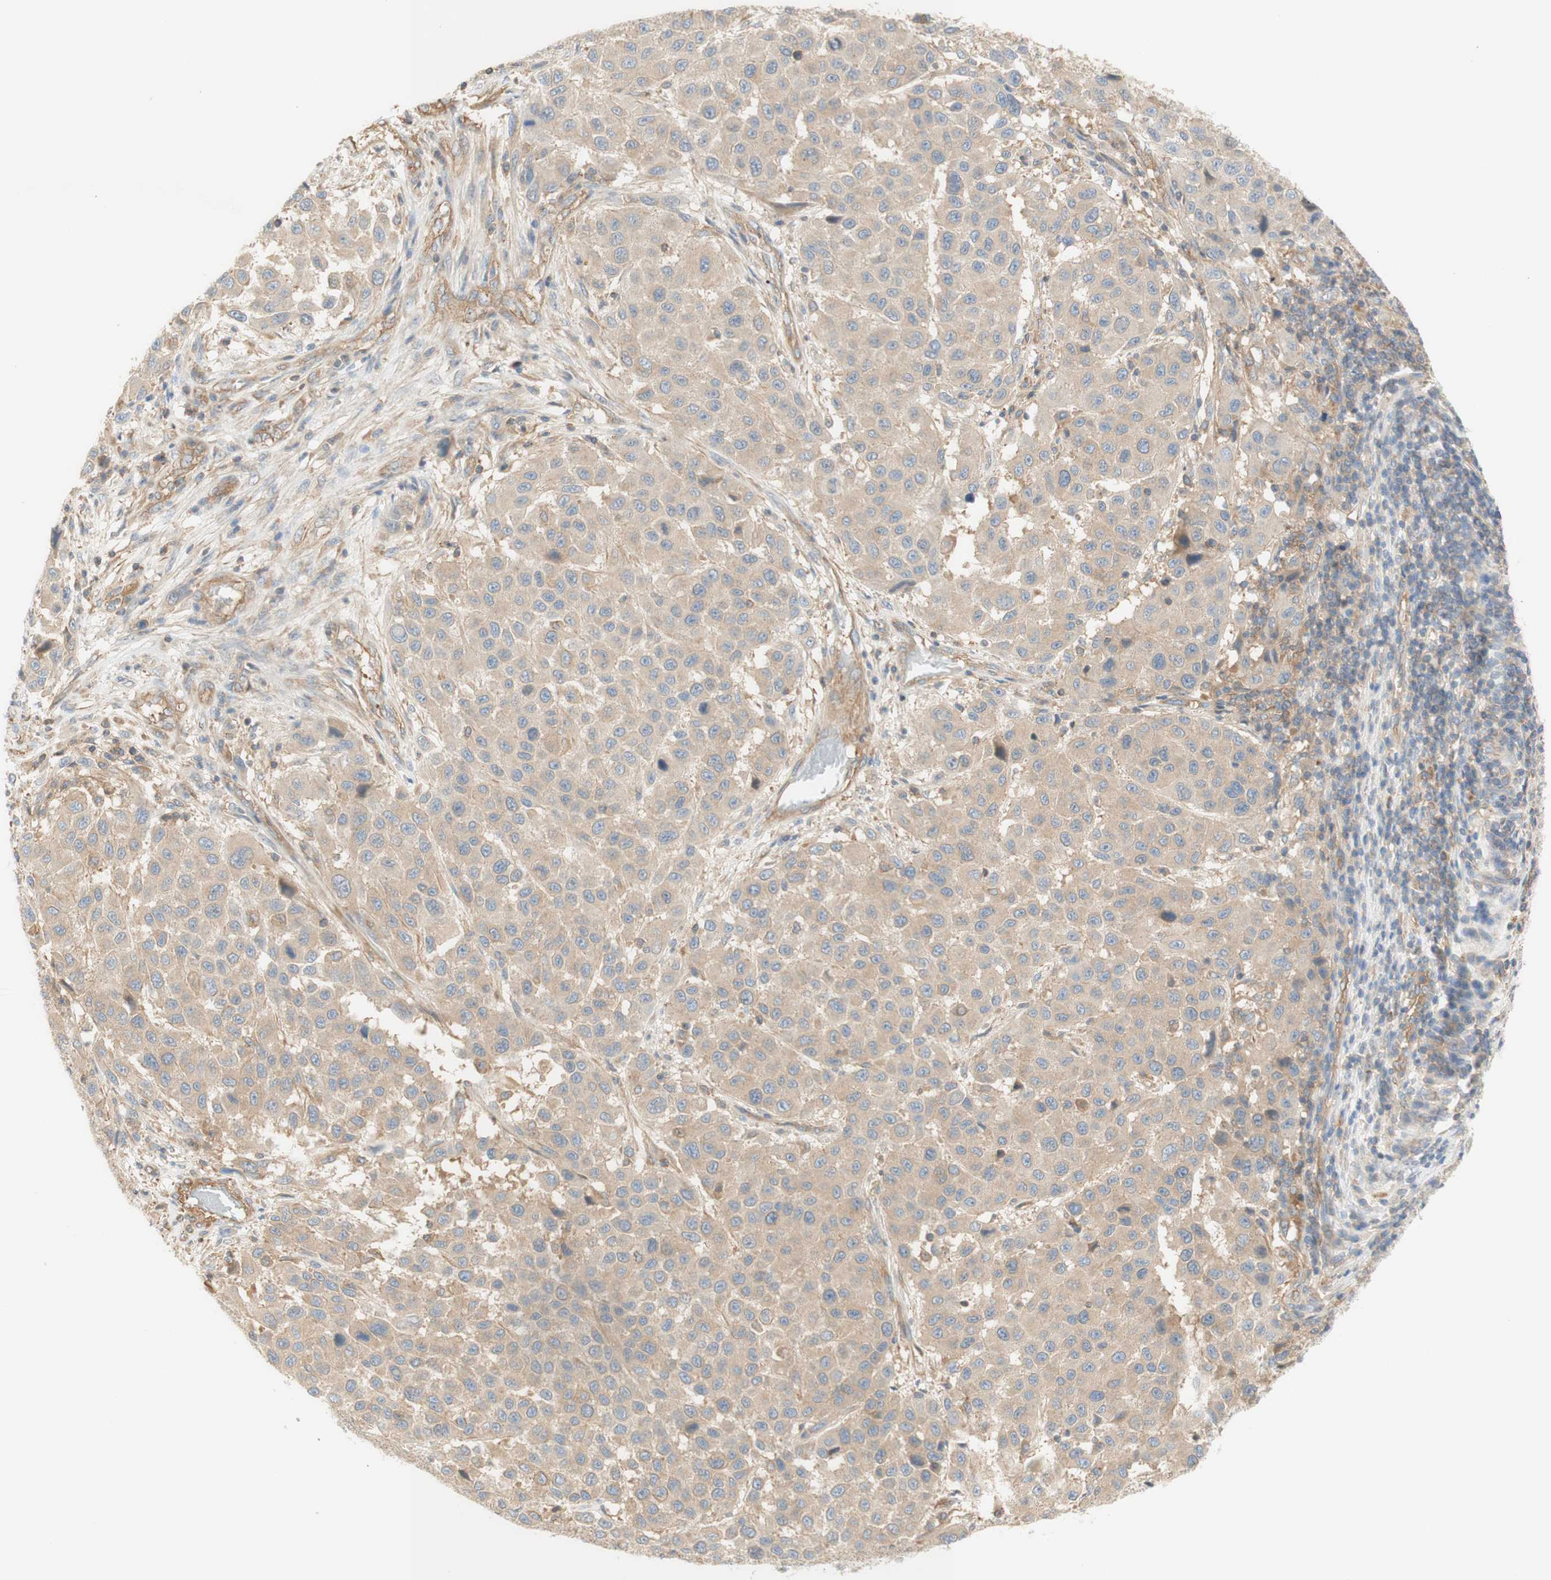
{"staining": {"intensity": "moderate", "quantity": ">75%", "location": "cytoplasmic/membranous"}, "tissue": "melanoma", "cell_type": "Tumor cells", "image_type": "cancer", "snomed": [{"axis": "morphology", "description": "Malignant melanoma, Metastatic site"}, {"axis": "topography", "description": "Lymph node"}], "caption": "Tumor cells exhibit moderate cytoplasmic/membranous staining in approximately >75% of cells in malignant melanoma (metastatic site).", "gene": "IKBKG", "patient": {"sex": "male", "age": 61}}